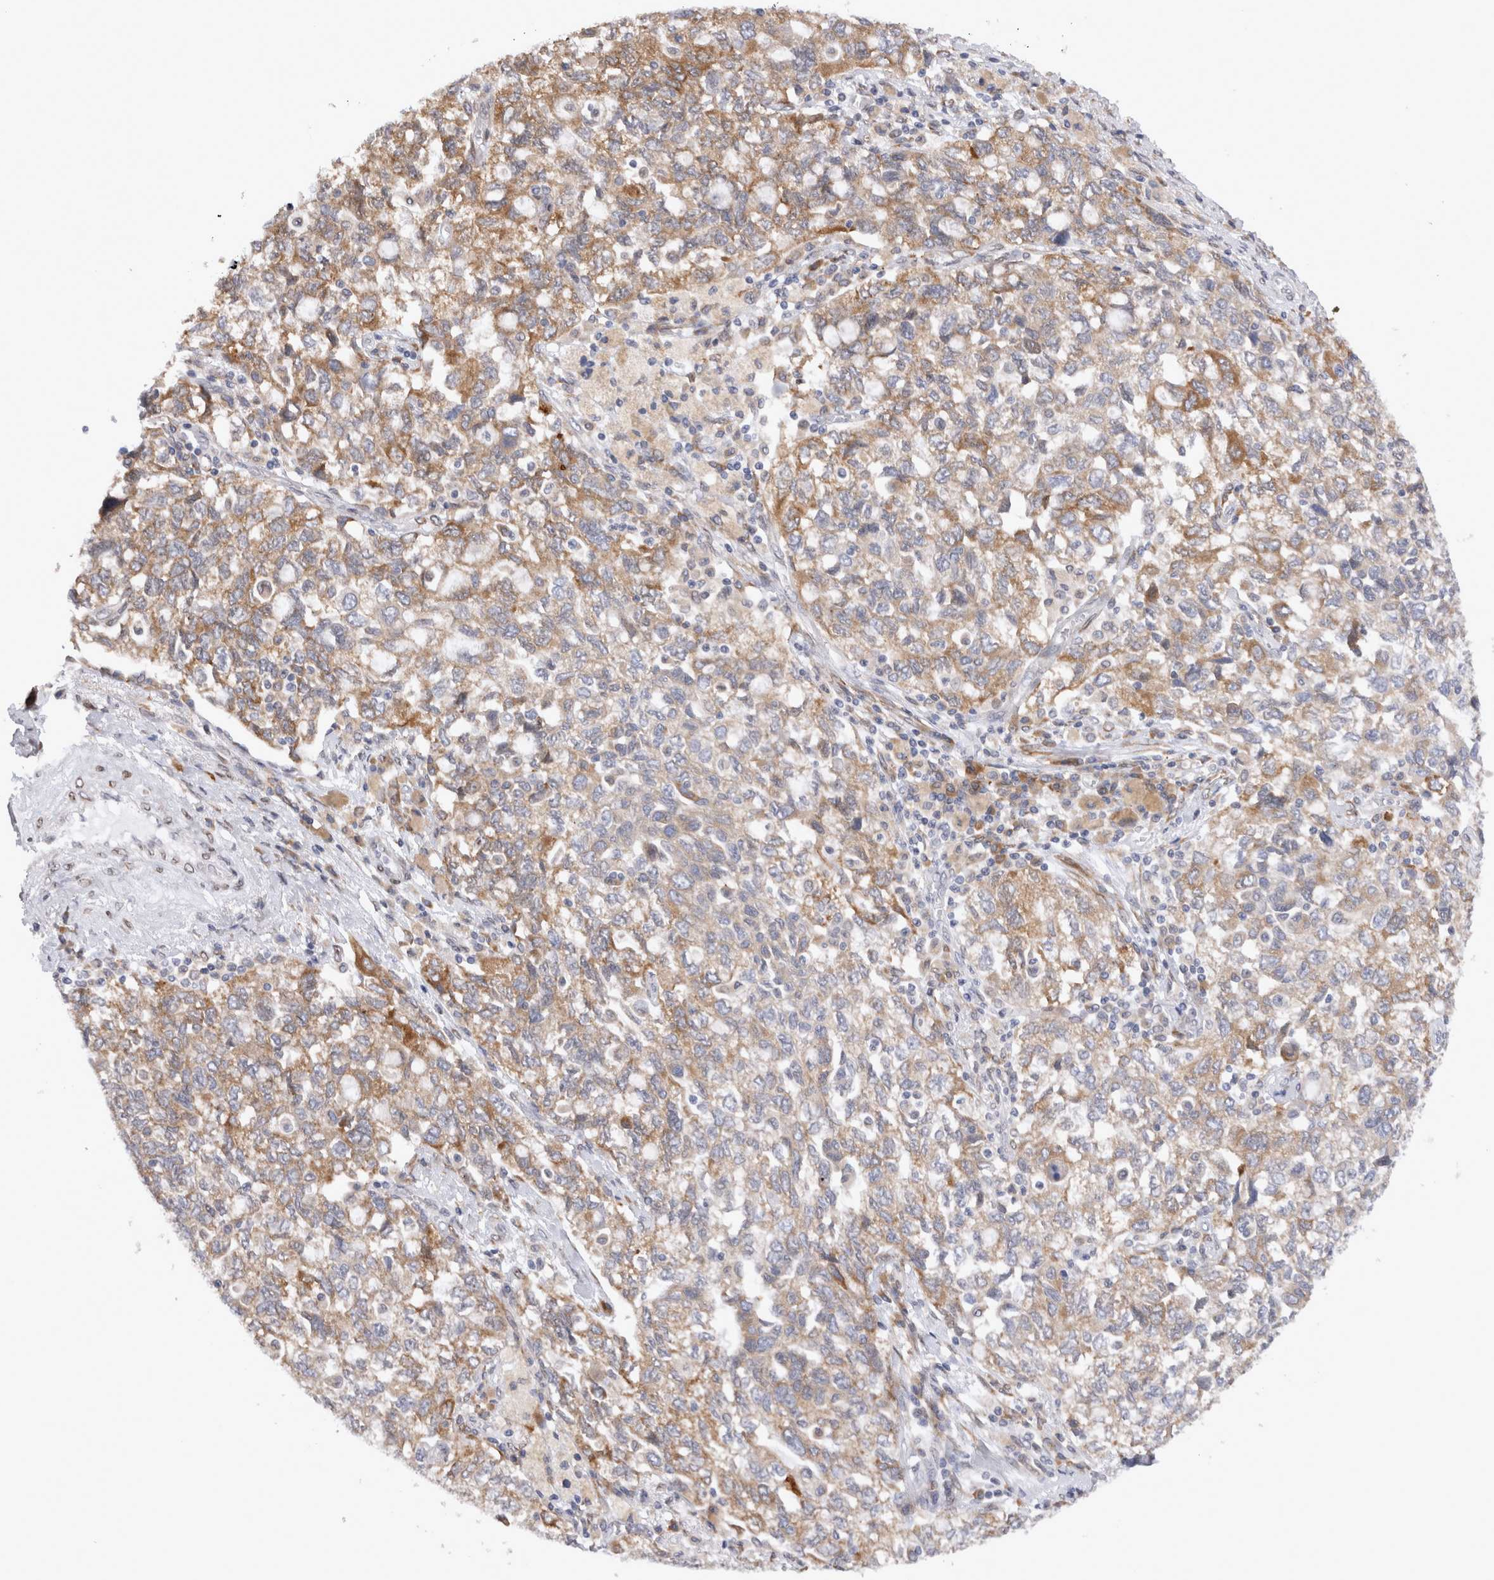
{"staining": {"intensity": "moderate", "quantity": ">75%", "location": "cytoplasmic/membranous"}, "tissue": "ovarian cancer", "cell_type": "Tumor cells", "image_type": "cancer", "snomed": [{"axis": "morphology", "description": "Carcinoma, NOS"}, {"axis": "morphology", "description": "Cystadenocarcinoma, serous, NOS"}, {"axis": "topography", "description": "Ovary"}], "caption": "Tumor cells exhibit moderate cytoplasmic/membranous positivity in about >75% of cells in ovarian cancer.", "gene": "VCPIP1", "patient": {"sex": "female", "age": 69}}